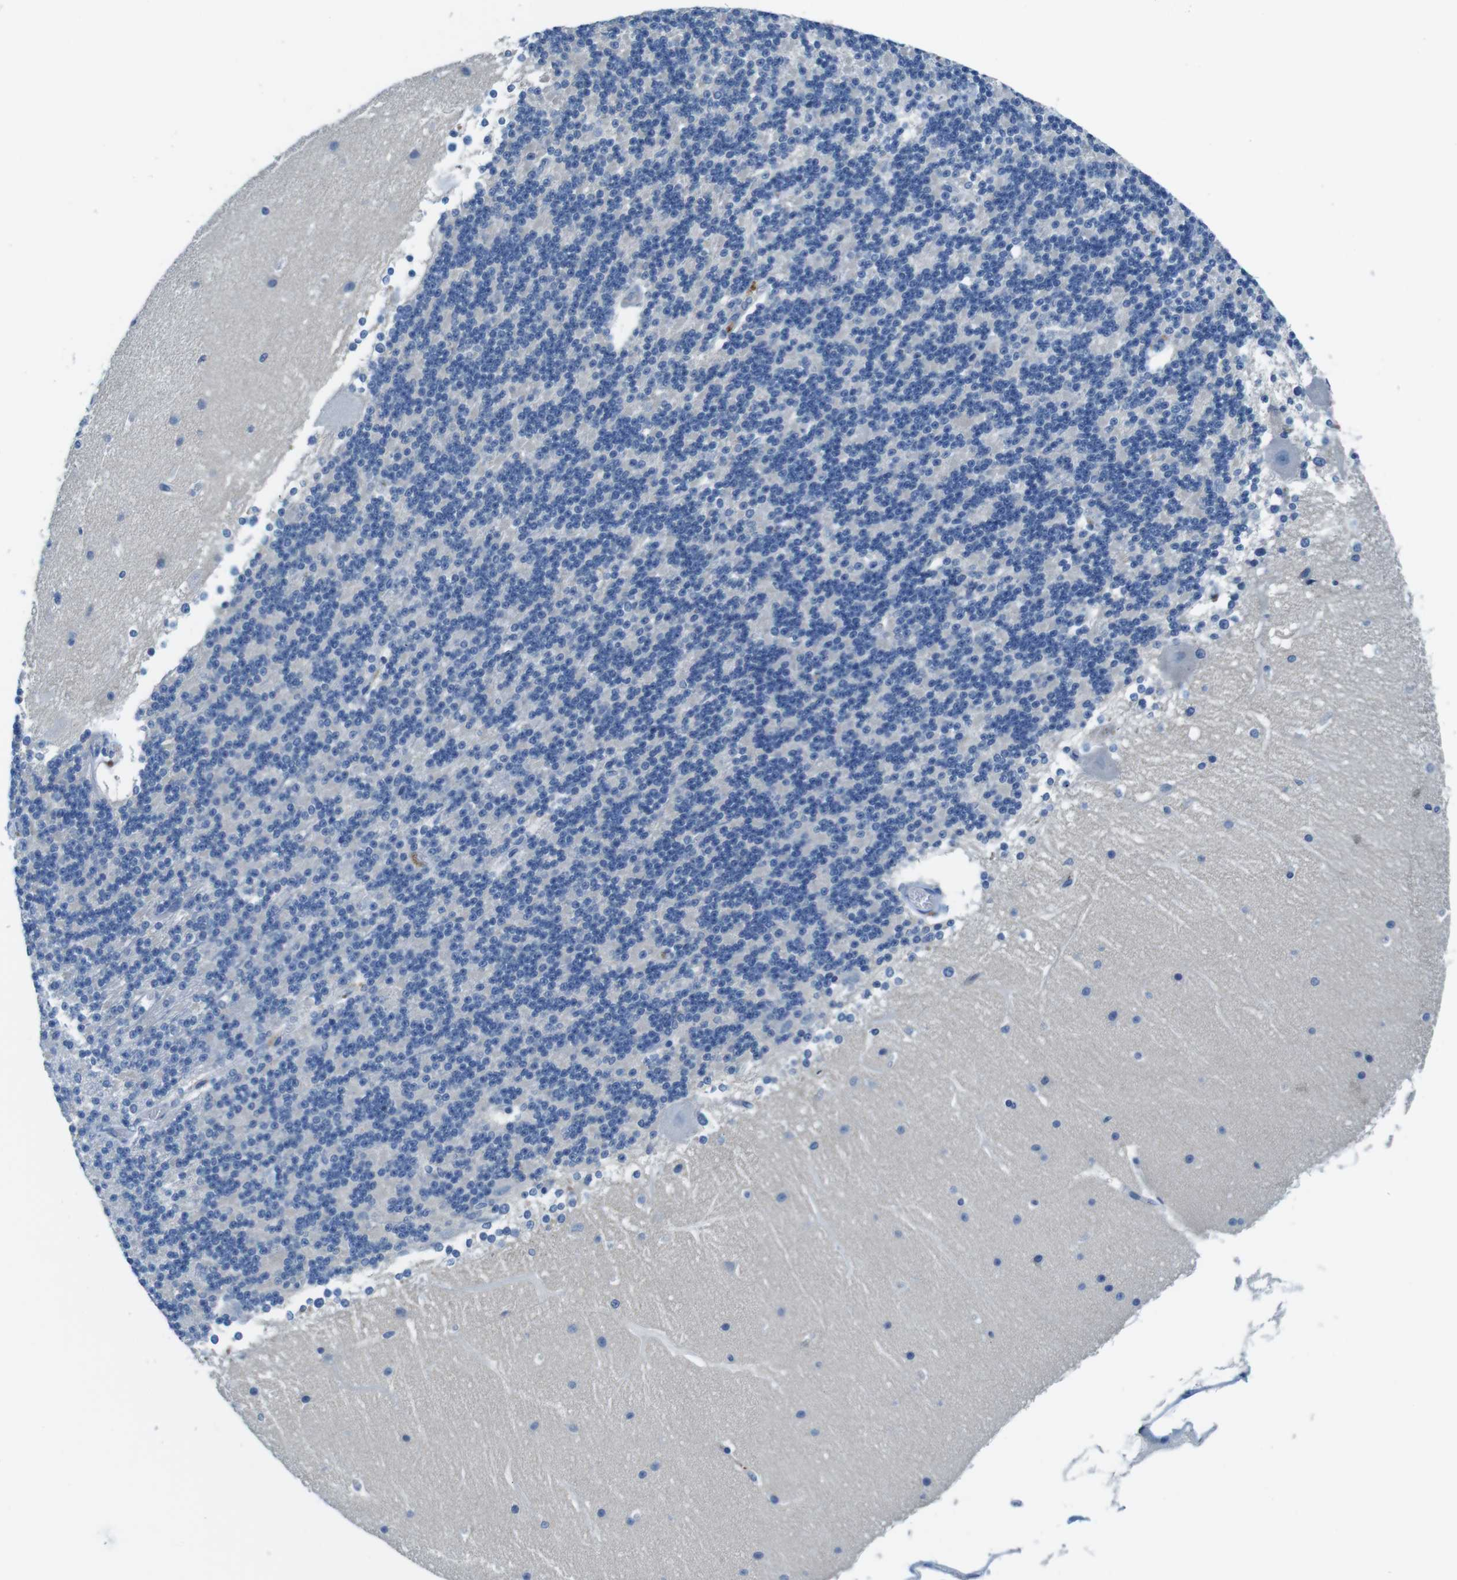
{"staining": {"intensity": "negative", "quantity": "none", "location": "none"}, "tissue": "cerebellum", "cell_type": "Cells in granular layer", "image_type": "normal", "snomed": [{"axis": "morphology", "description": "Normal tissue, NOS"}, {"axis": "topography", "description": "Cerebellum"}], "caption": "A histopathology image of human cerebellum is negative for staining in cells in granular layer. The staining is performed using DAB brown chromogen with nuclei counter-stained in using hematoxylin.", "gene": "TMPRSS15", "patient": {"sex": "female", "age": 19}}